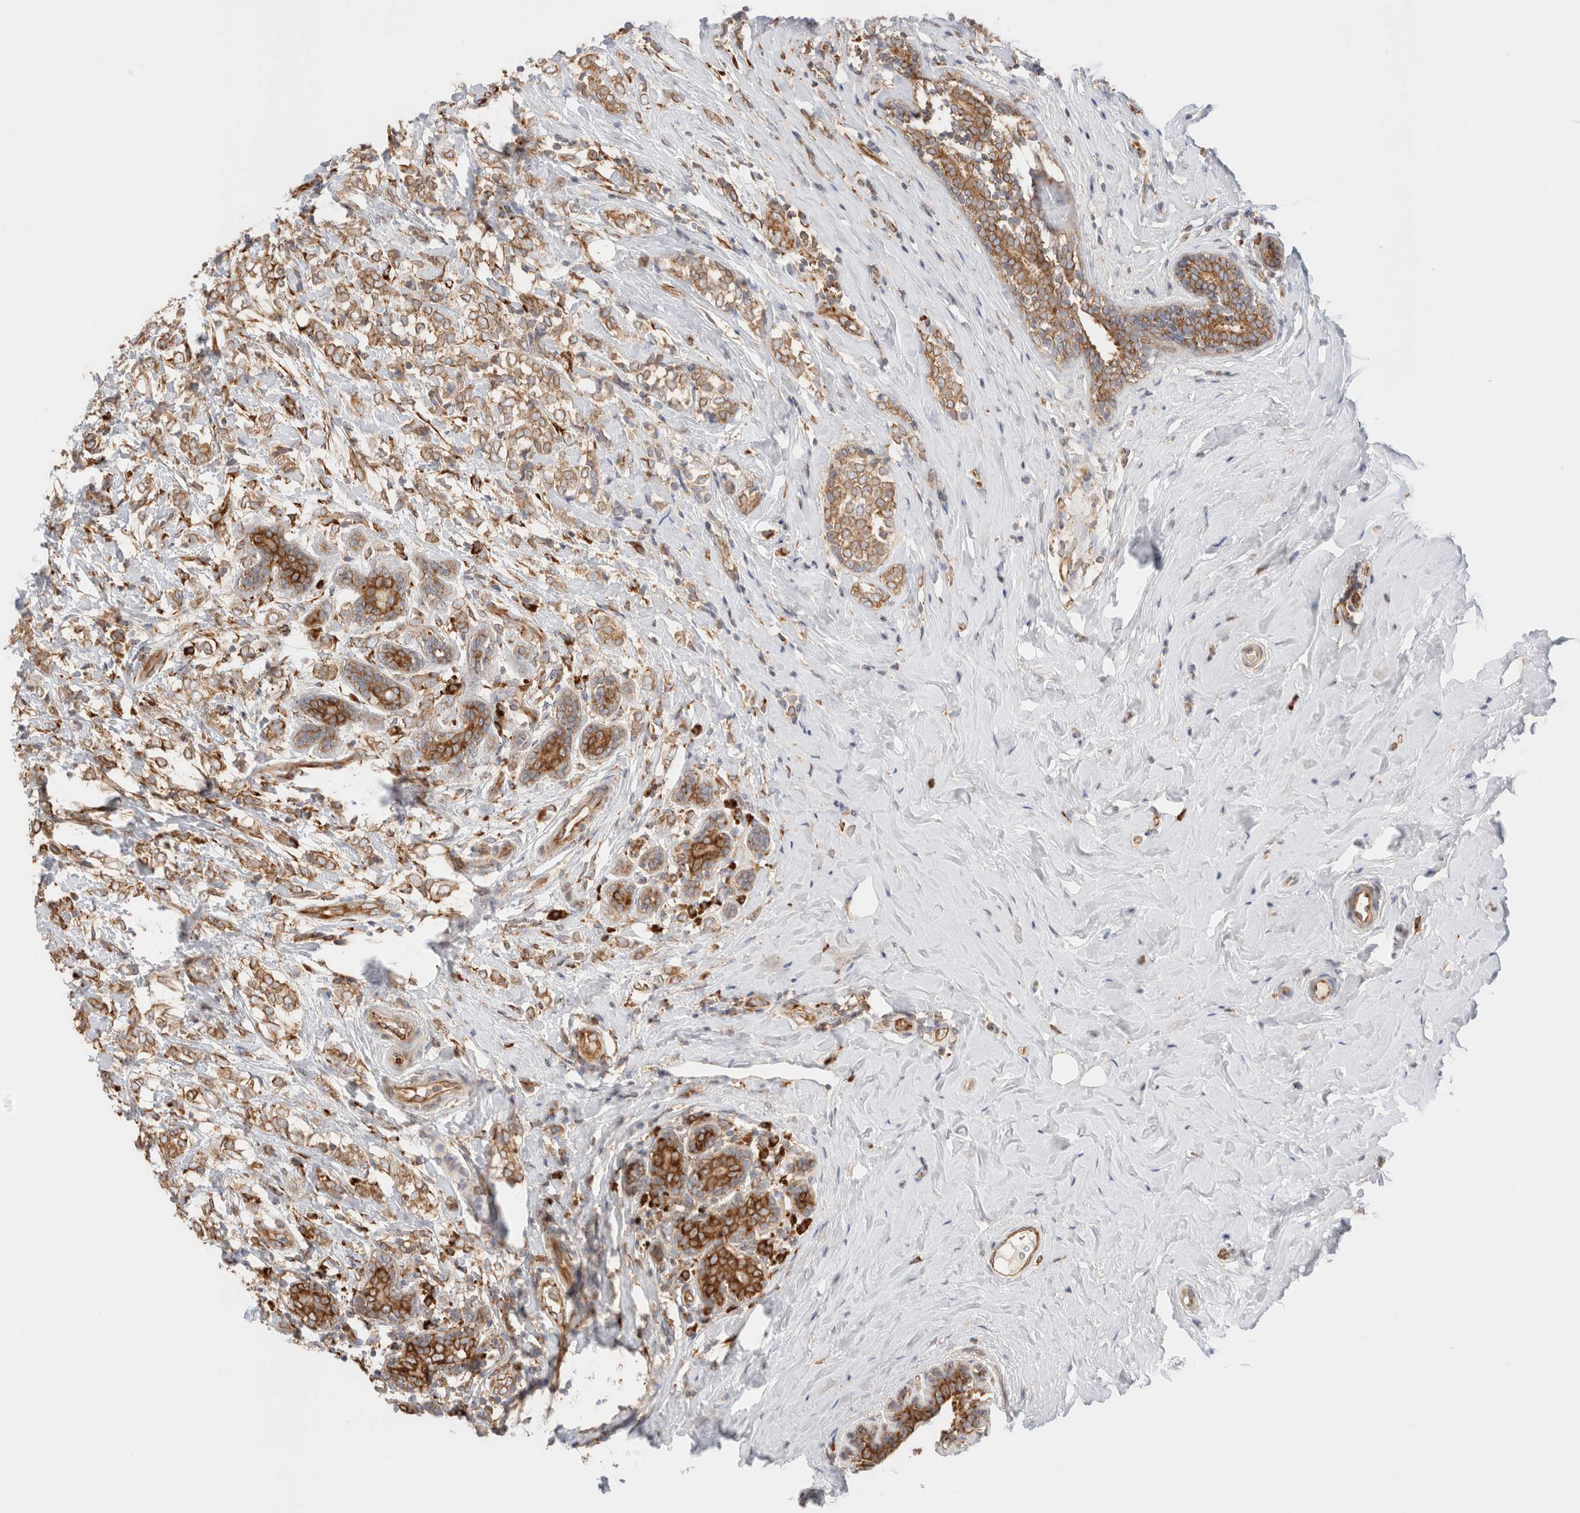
{"staining": {"intensity": "moderate", "quantity": ">75%", "location": "cytoplasmic/membranous"}, "tissue": "breast cancer", "cell_type": "Tumor cells", "image_type": "cancer", "snomed": [{"axis": "morphology", "description": "Normal tissue, NOS"}, {"axis": "morphology", "description": "Lobular carcinoma"}, {"axis": "topography", "description": "Breast"}], "caption": "Immunohistochemistry (DAB (3,3'-diaminobenzidine)) staining of lobular carcinoma (breast) shows moderate cytoplasmic/membranous protein expression in approximately >75% of tumor cells.", "gene": "ZC2HC1A", "patient": {"sex": "female", "age": 47}}